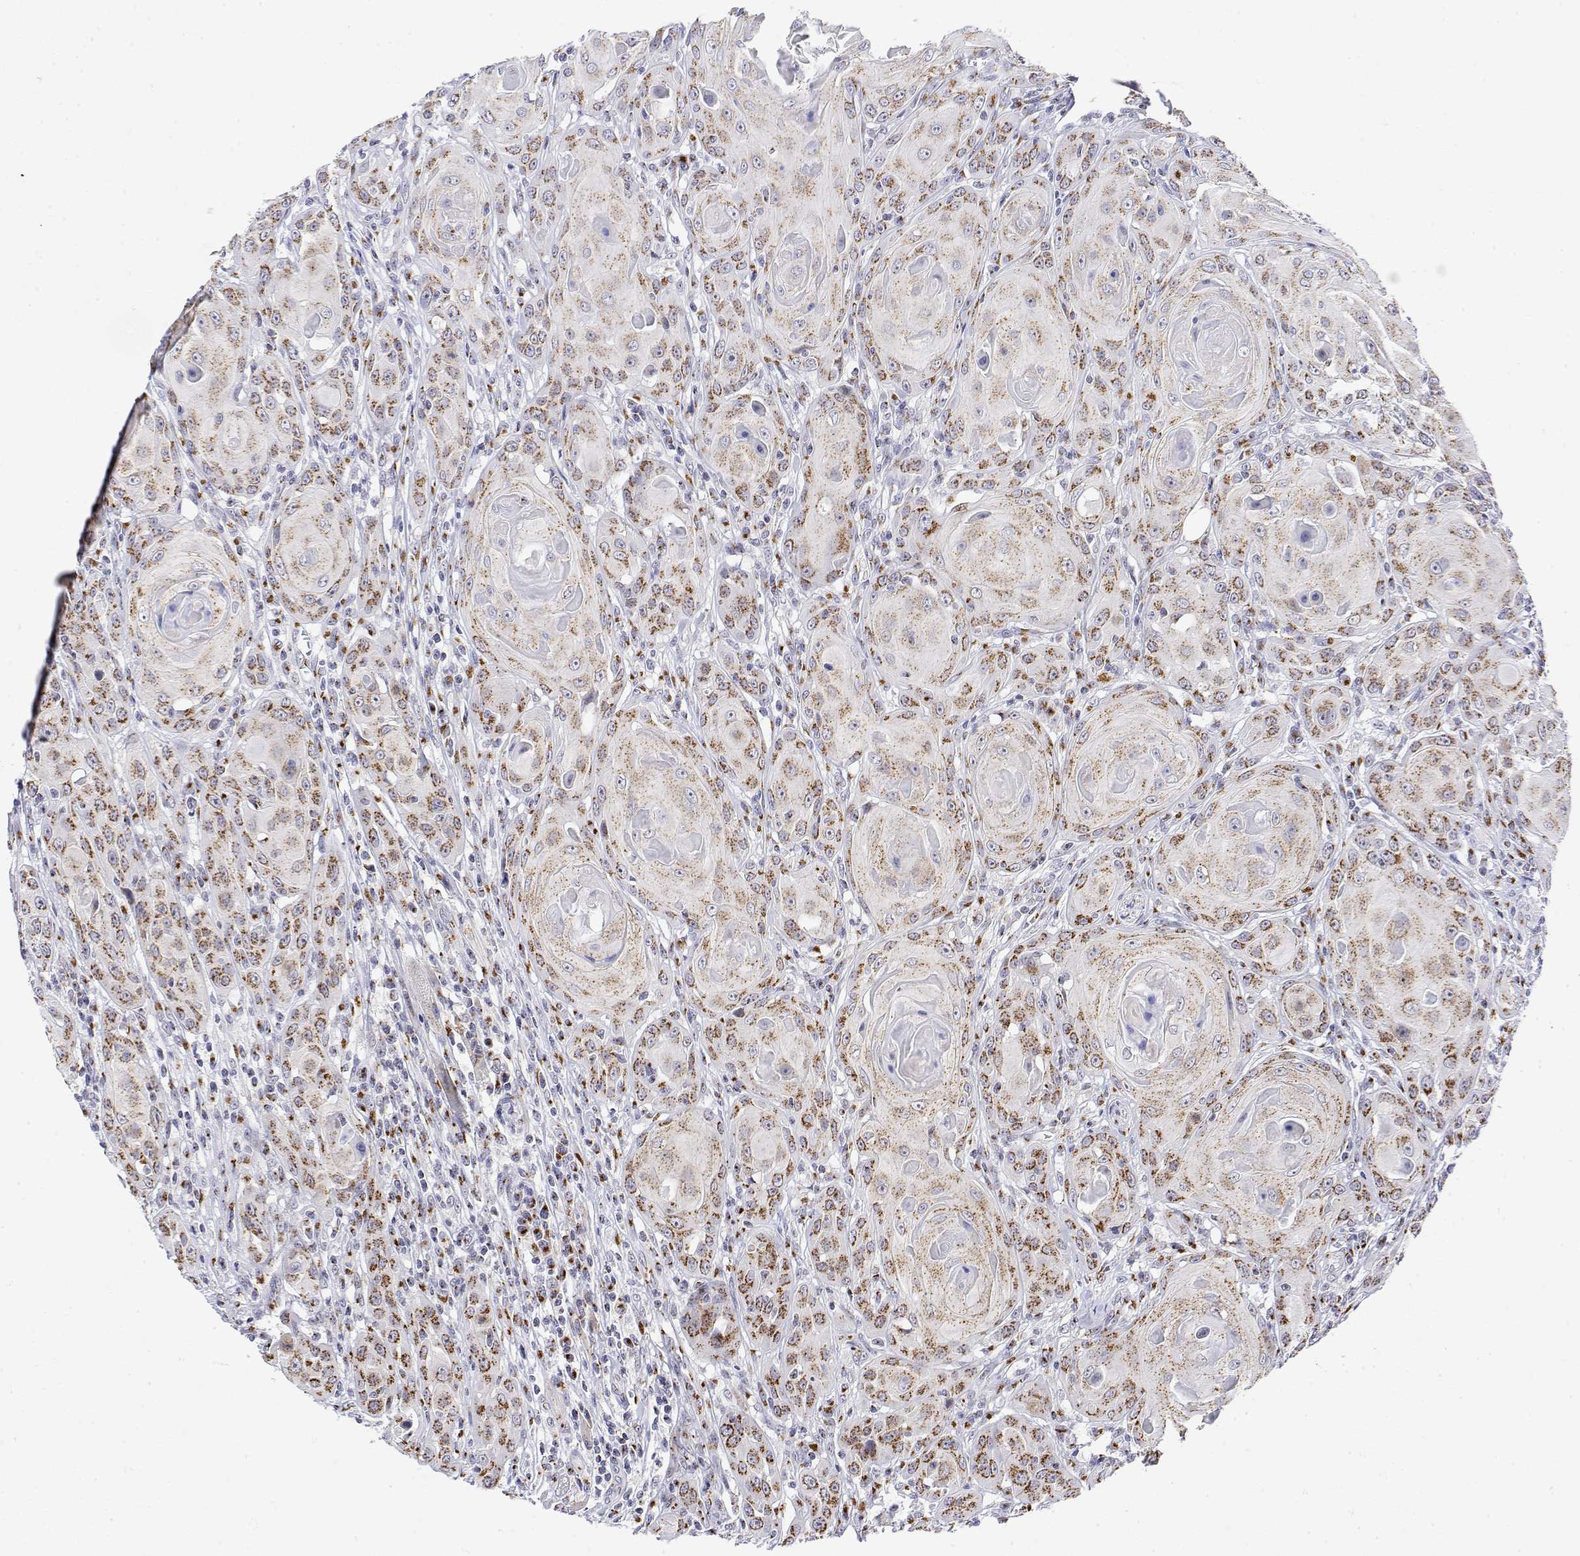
{"staining": {"intensity": "strong", "quantity": "25%-75%", "location": "cytoplasmic/membranous"}, "tissue": "head and neck cancer", "cell_type": "Tumor cells", "image_type": "cancer", "snomed": [{"axis": "morphology", "description": "Squamous cell carcinoma, NOS"}, {"axis": "topography", "description": "Head-Neck"}], "caption": "High-magnification brightfield microscopy of squamous cell carcinoma (head and neck) stained with DAB (brown) and counterstained with hematoxylin (blue). tumor cells exhibit strong cytoplasmic/membranous staining is identified in about25%-75% of cells. (DAB = brown stain, brightfield microscopy at high magnification).", "gene": "YIPF3", "patient": {"sex": "female", "age": 80}}